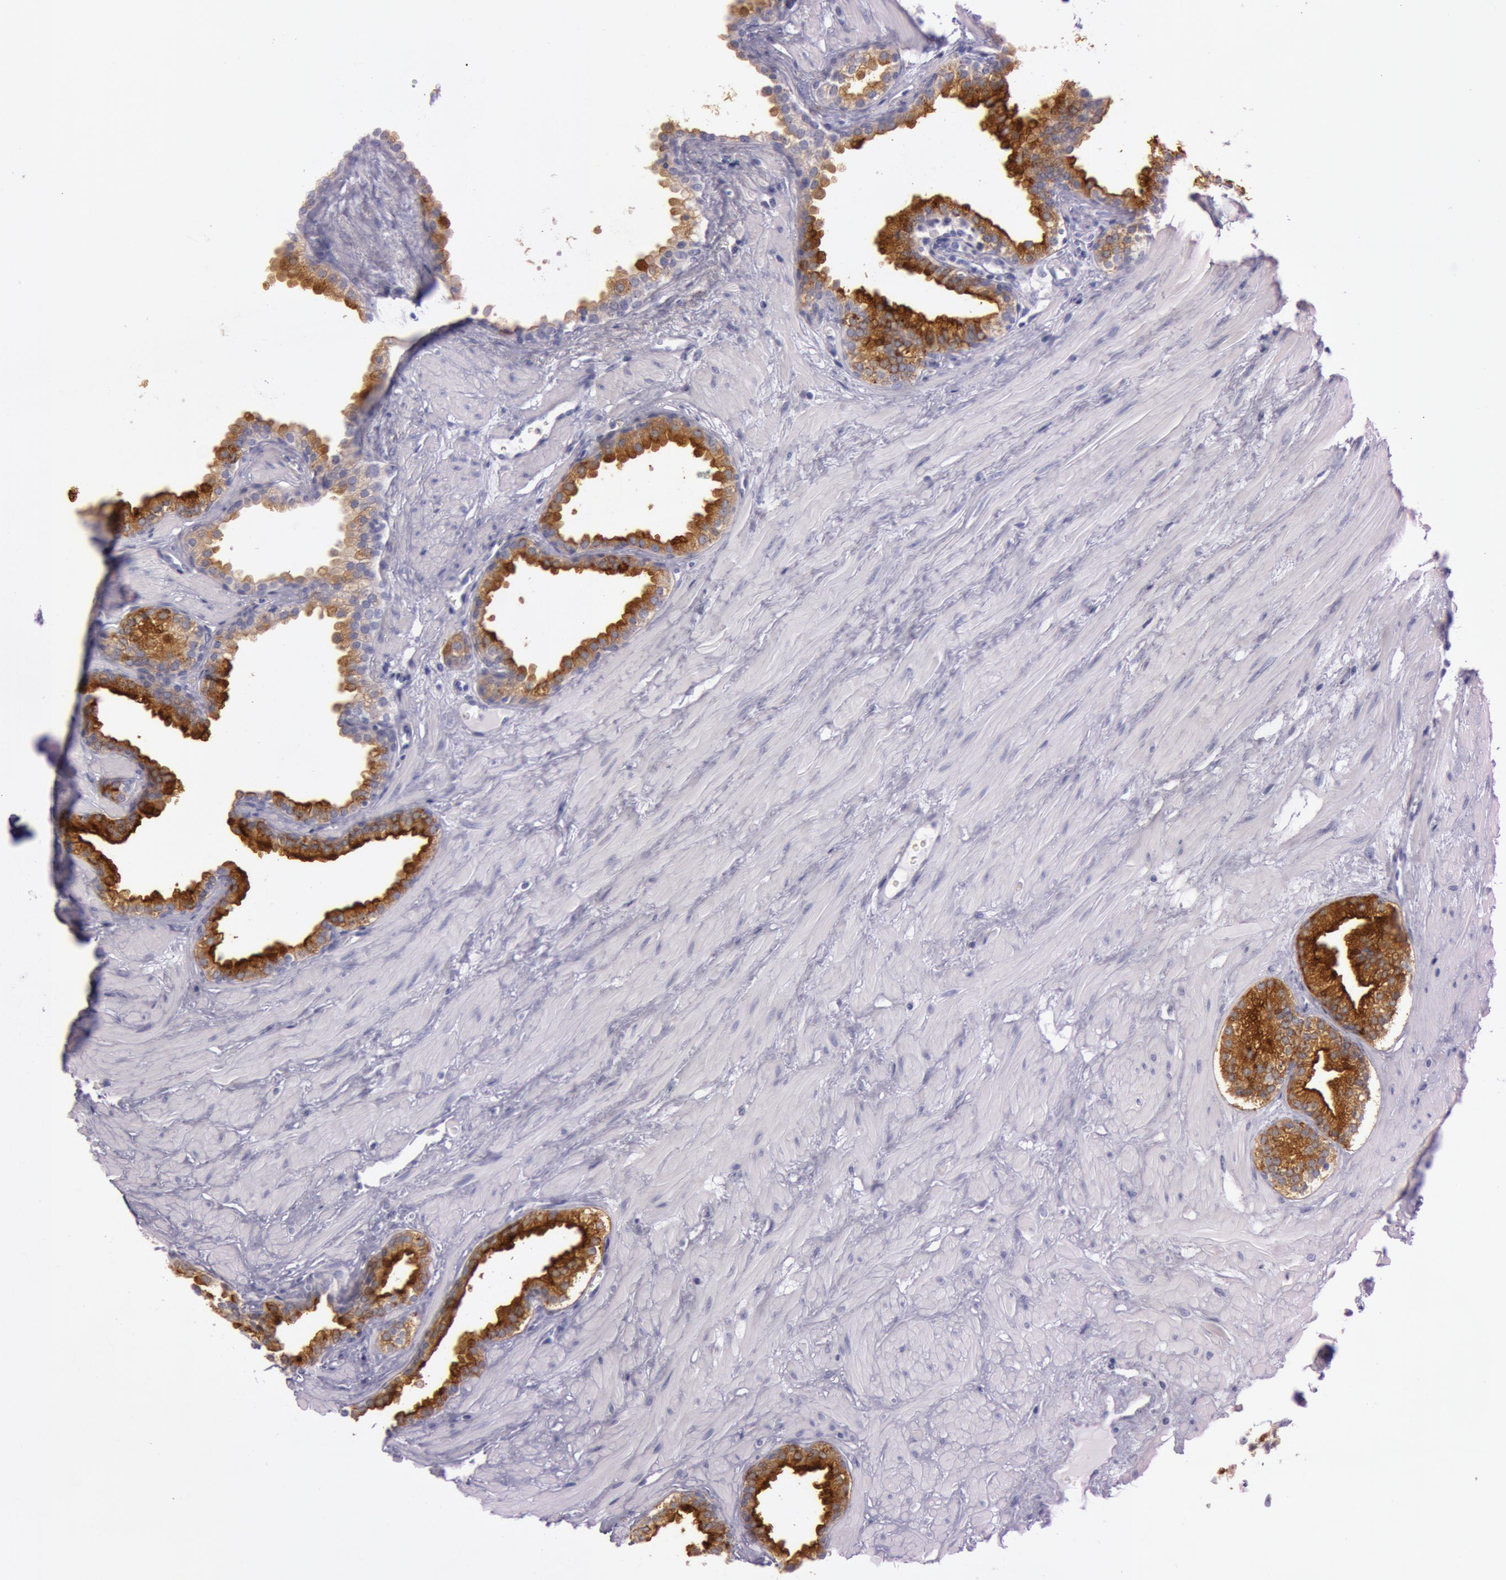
{"staining": {"intensity": "strong", "quantity": ">75%", "location": "cytoplasmic/membranous"}, "tissue": "prostate", "cell_type": "Glandular cells", "image_type": "normal", "snomed": [{"axis": "morphology", "description": "Normal tissue, NOS"}, {"axis": "topography", "description": "Prostate"}], "caption": "This micrograph exhibits immunohistochemistry (IHC) staining of benign prostate, with high strong cytoplasmic/membranous staining in approximately >75% of glandular cells.", "gene": "FOLH1", "patient": {"sex": "male", "age": 64}}